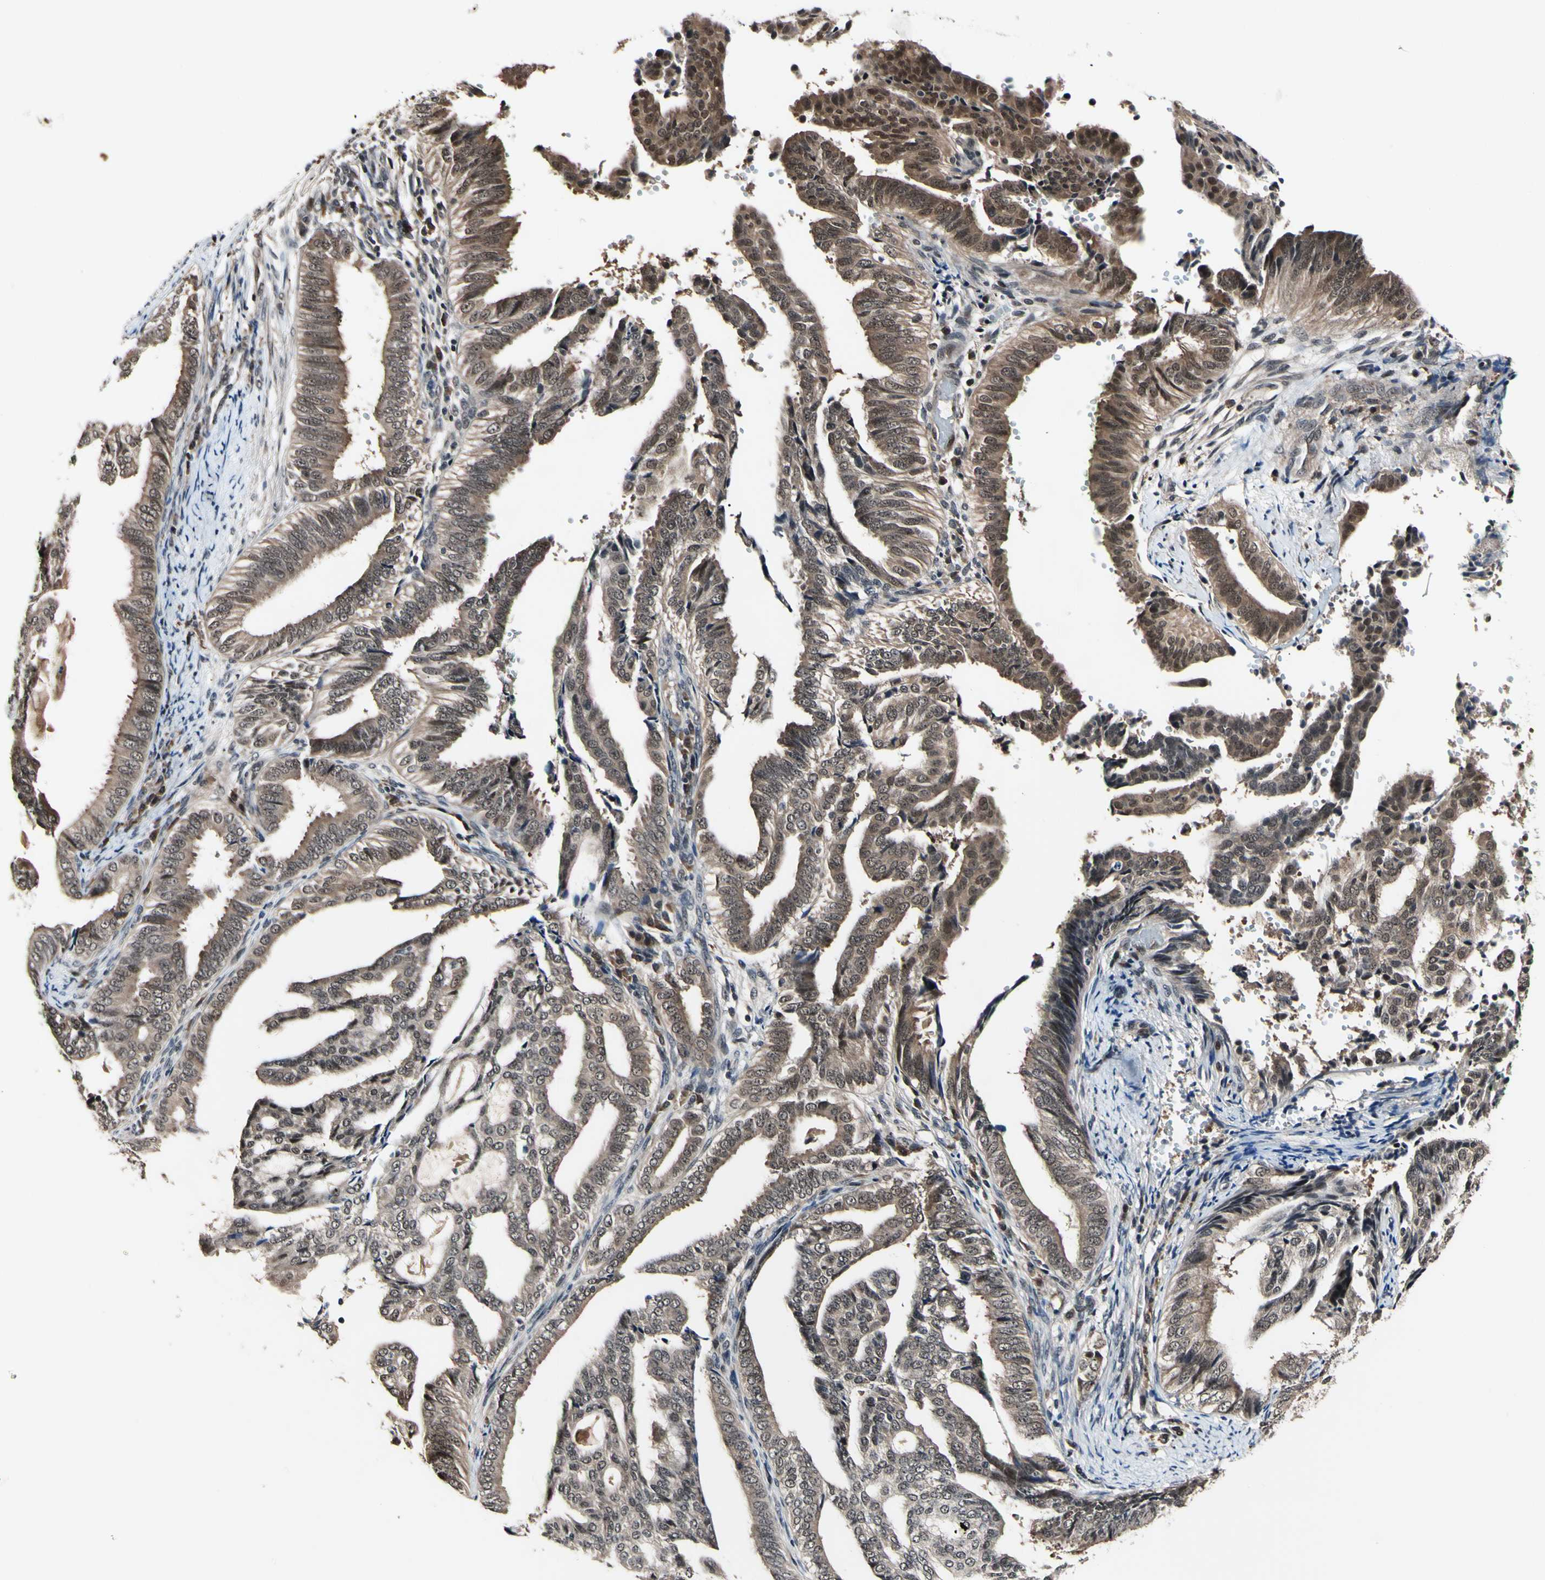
{"staining": {"intensity": "weak", "quantity": ">75%", "location": "cytoplasmic/membranous"}, "tissue": "endometrial cancer", "cell_type": "Tumor cells", "image_type": "cancer", "snomed": [{"axis": "morphology", "description": "Adenocarcinoma, NOS"}, {"axis": "topography", "description": "Endometrium"}], "caption": "Adenocarcinoma (endometrial) stained for a protein (brown) exhibits weak cytoplasmic/membranous positive staining in about >75% of tumor cells.", "gene": "PSMD10", "patient": {"sex": "female", "age": 58}}